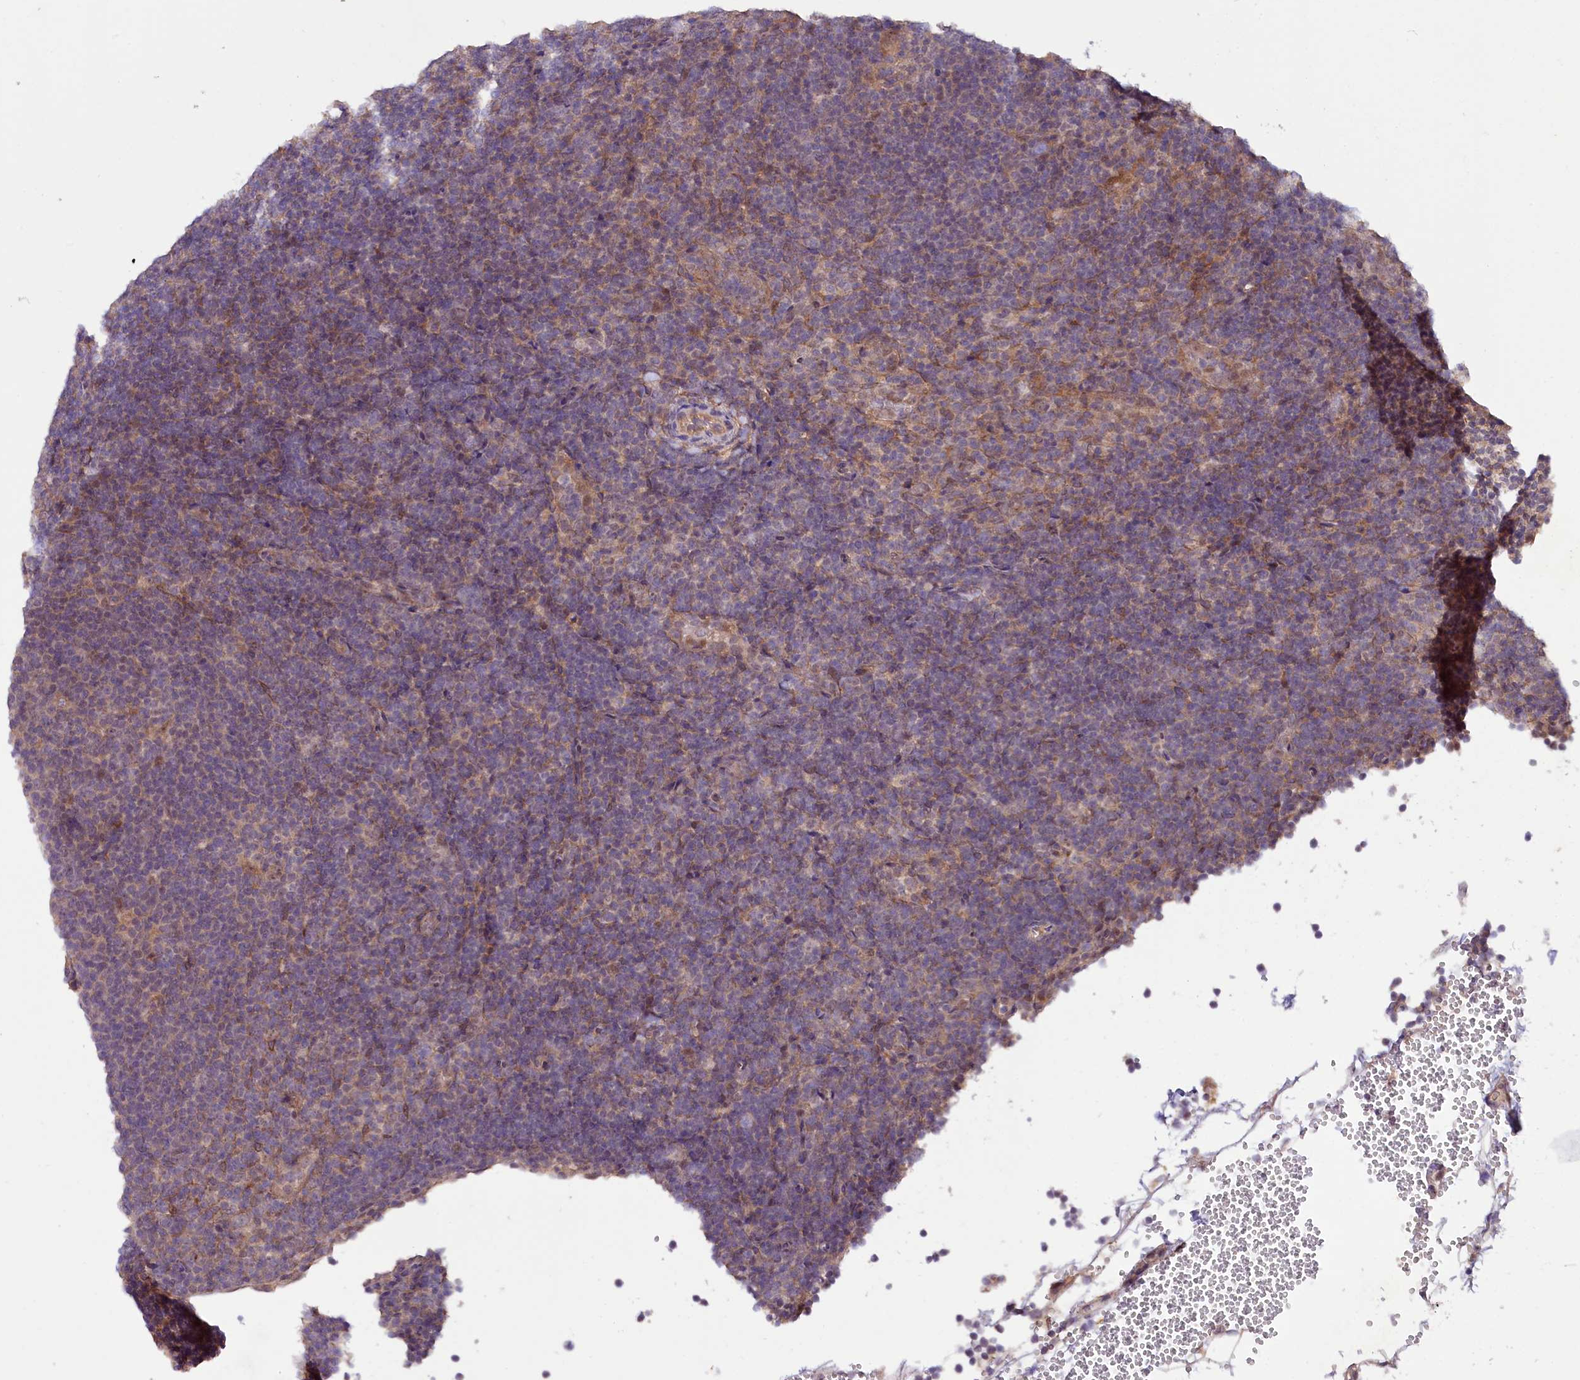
{"staining": {"intensity": "negative", "quantity": "none", "location": "none"}, "tissue": "lymphoma", "cell_type": "Tumor cells", "image_type": "cancer", "snomed": [{"axis": "morphology", "description": "Hodgkin's disease, NOS"}, {"axis": "topography", "description": "Lymph node"}], "caption": "Immunohistochemistry (IHC) micrograph of neoplastic tissue: Hodgkin's disease stained with DAB (3,3'-diaminobenzidine) demonstrates no significant protein expression in tumor cells. (Stains: DAB immunohistochemistry (IHC) with hematoxylin counter stain, Microscopy: brightfield microscopy at high magnification).", "gene": "PHLDB1", "patient": {"sex": "female", "age": 57}}